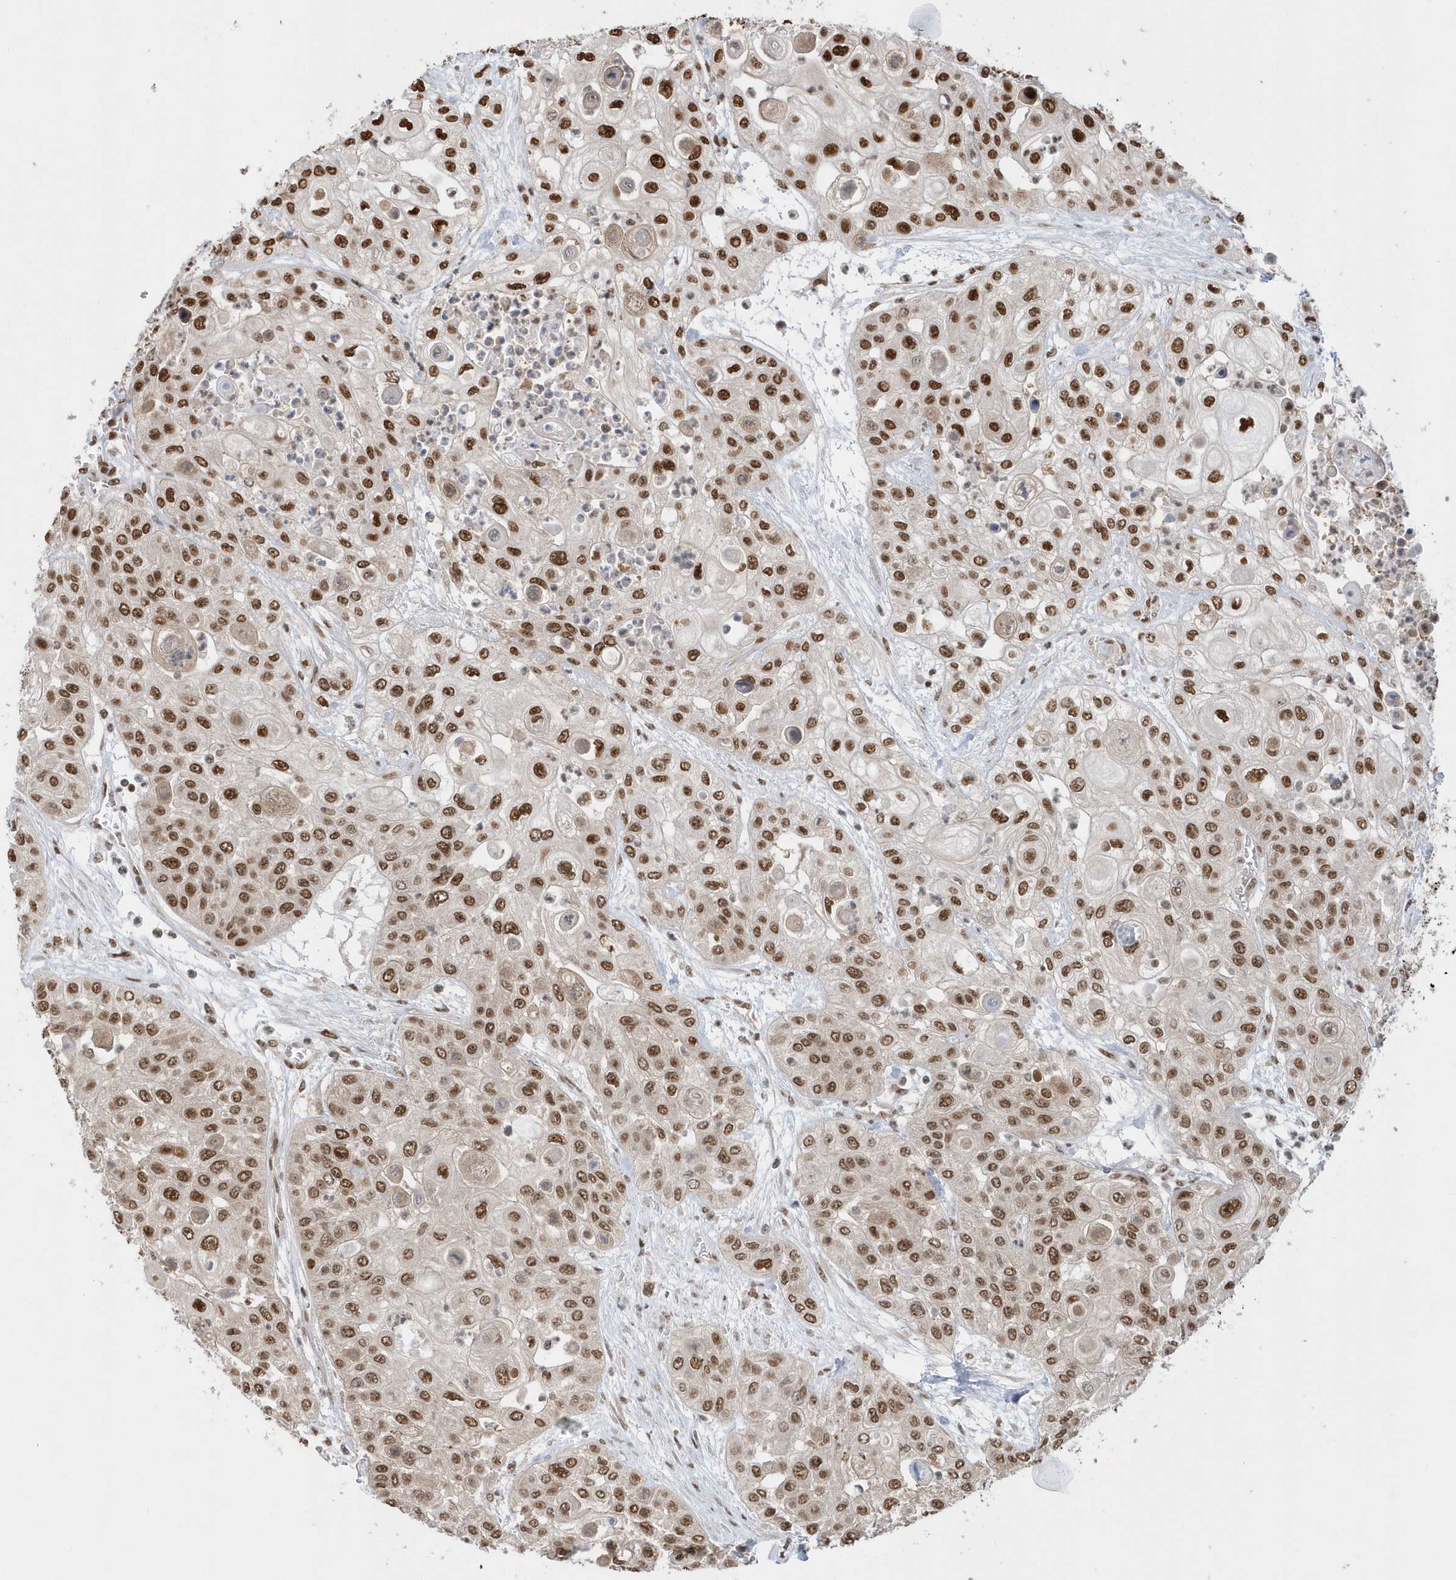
{"staining": {"intensity": "moderate", "quantity": ">75%", "location": "nuclear"}, "tissue": "urothelial cancer", "cell_type": "Tumor cells", "image_type": "cancer", "snomed": [{"axis": "morphology", "description": "Urothelial carcinoma, High grade"}, {"axis": "topography", "description": "Urinary bladder"}], "caption": "Human urothelial cancer stained with a brown dye shows moderate nuclear positive positivity in approximately >75% of tumor cells.", "gene": "SEPHS1", "patient": {"sex": "female", "age": 79}}